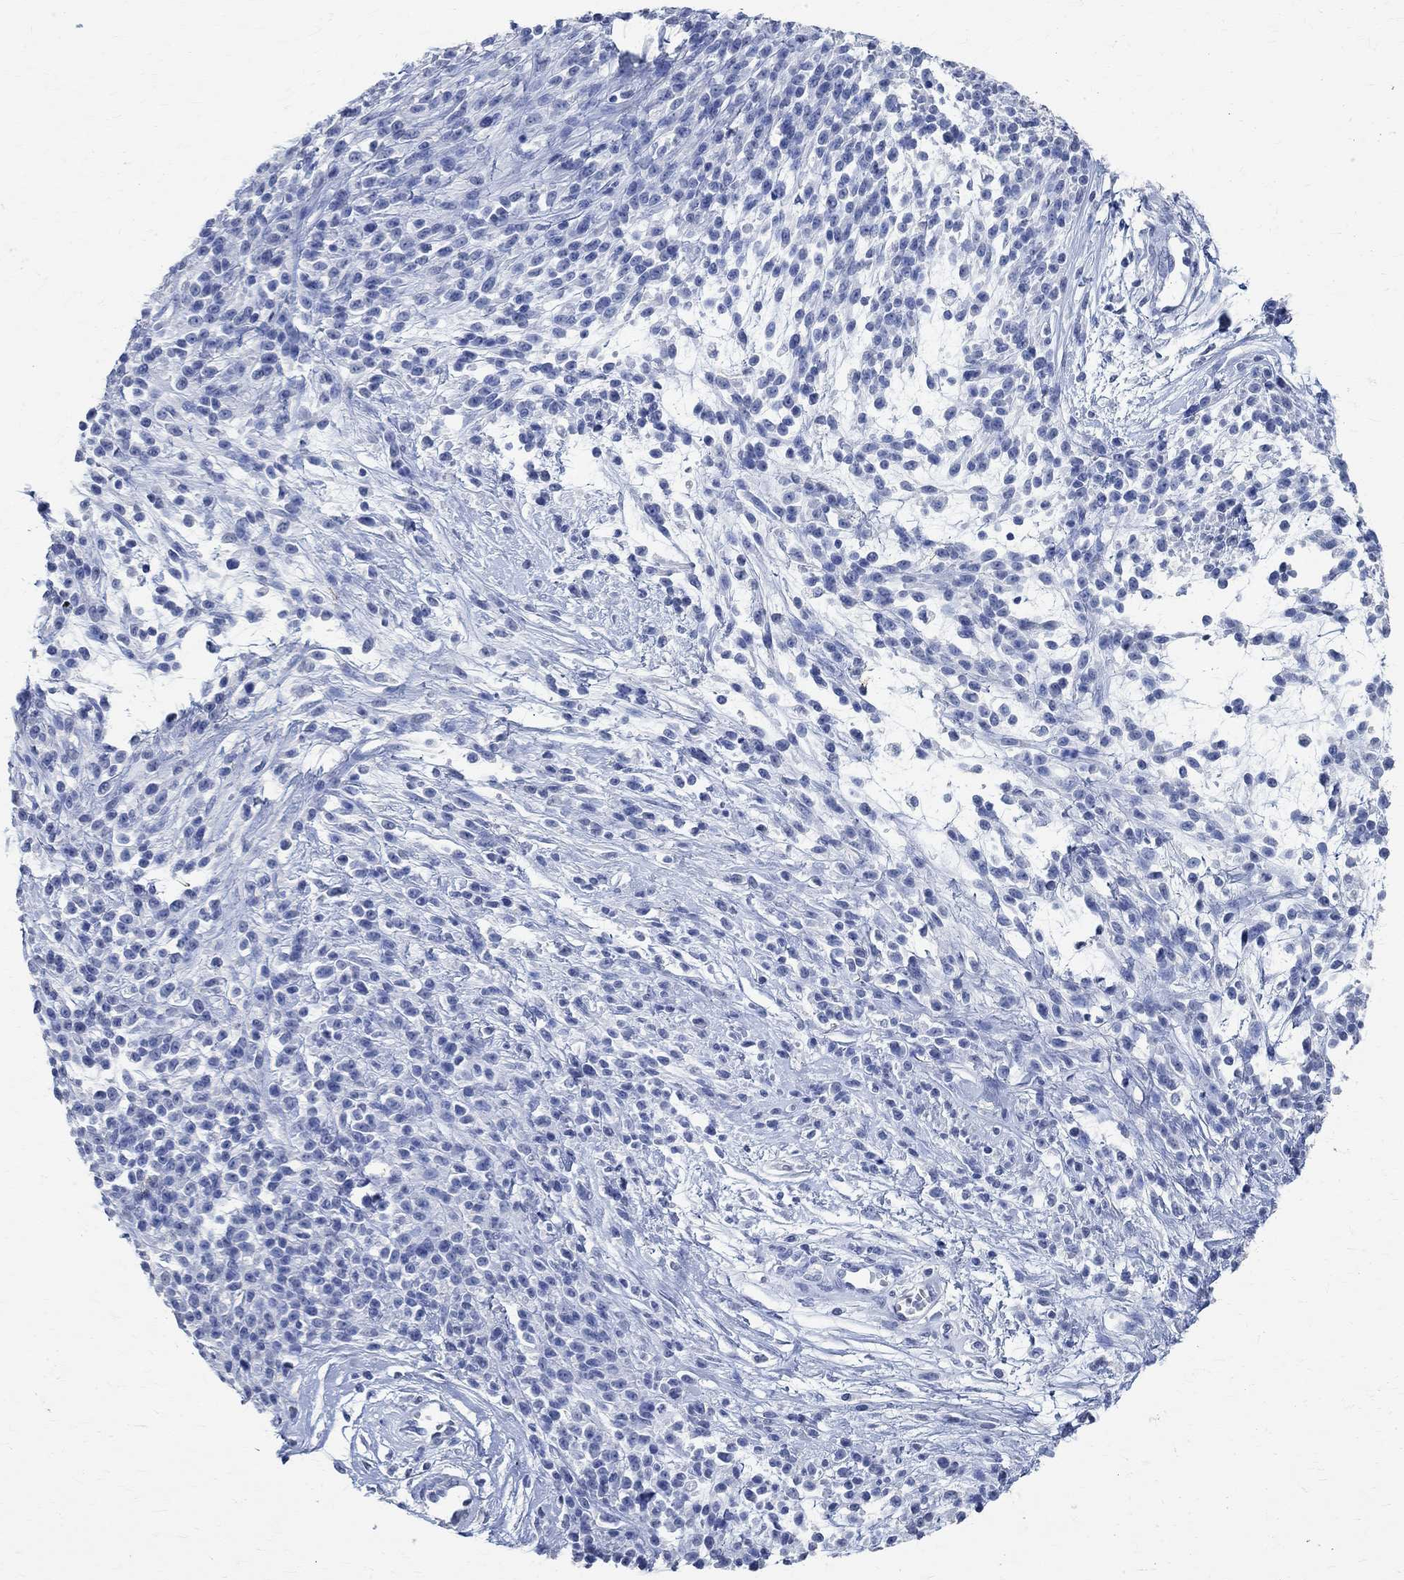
{"staining": {"intensity": "negative", "quantity": "none", "location": "none"}, "tissue": "melanoma", "cell_type": "Tumor cells", "image_type": "cancer", "snomed": [{"axis": "morphology", "description": "Malignant melanoma, NOS"}, {"axis": "topography", "description": "Skin"}, {"axis": "topography", "description": "Skin of trunk"}], "caption": "Immunohistochemical staining of malignant melanoma displays no significant positivity in tumor cells.", "gene": "TMEM221", "patient": {"sex": "male", "age": 74}}